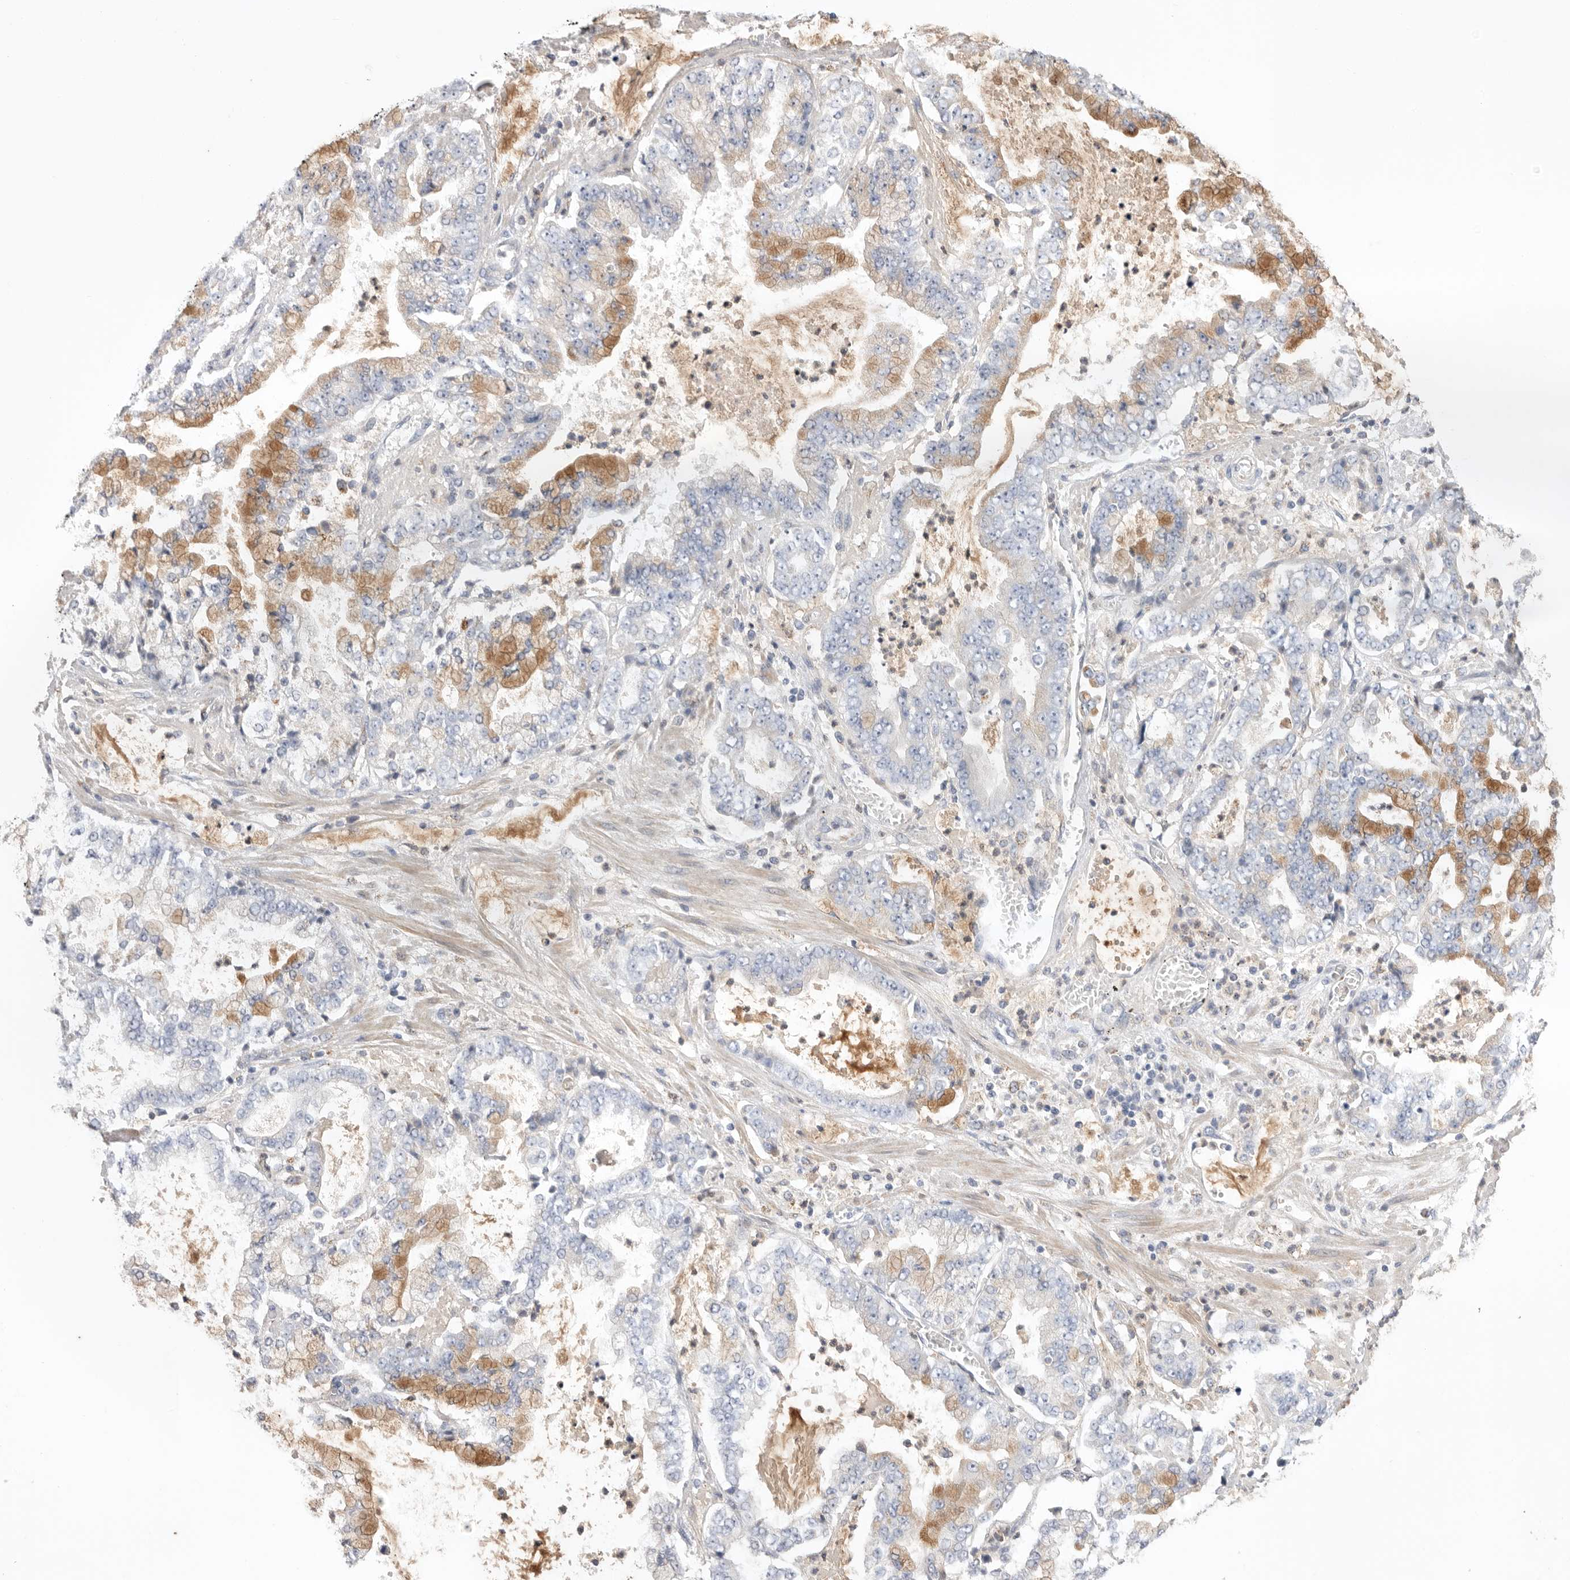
{"staining": {"intensity": "moderate", "quantity": "<25%", "location": "cytoplasmic/membranous"}, "tissue": "stomach cancer", "cell_type": "Tumor cells", "image_type": "cancer", "snomed": [{"axis": "morphology", "description": "Adenocarcinoma, NOS"}, {"axis": "topography", "description": "Stomach"}], "caption": "Approximately <25% of tumor cells in stomach adenocarcinoma demonstrate moderate cytoplasmic/membranous protein expression as visualized by brown immunohistochemical staining.", "gene": "CCDC126", "patient": {"sex": "male", "age": 76}}